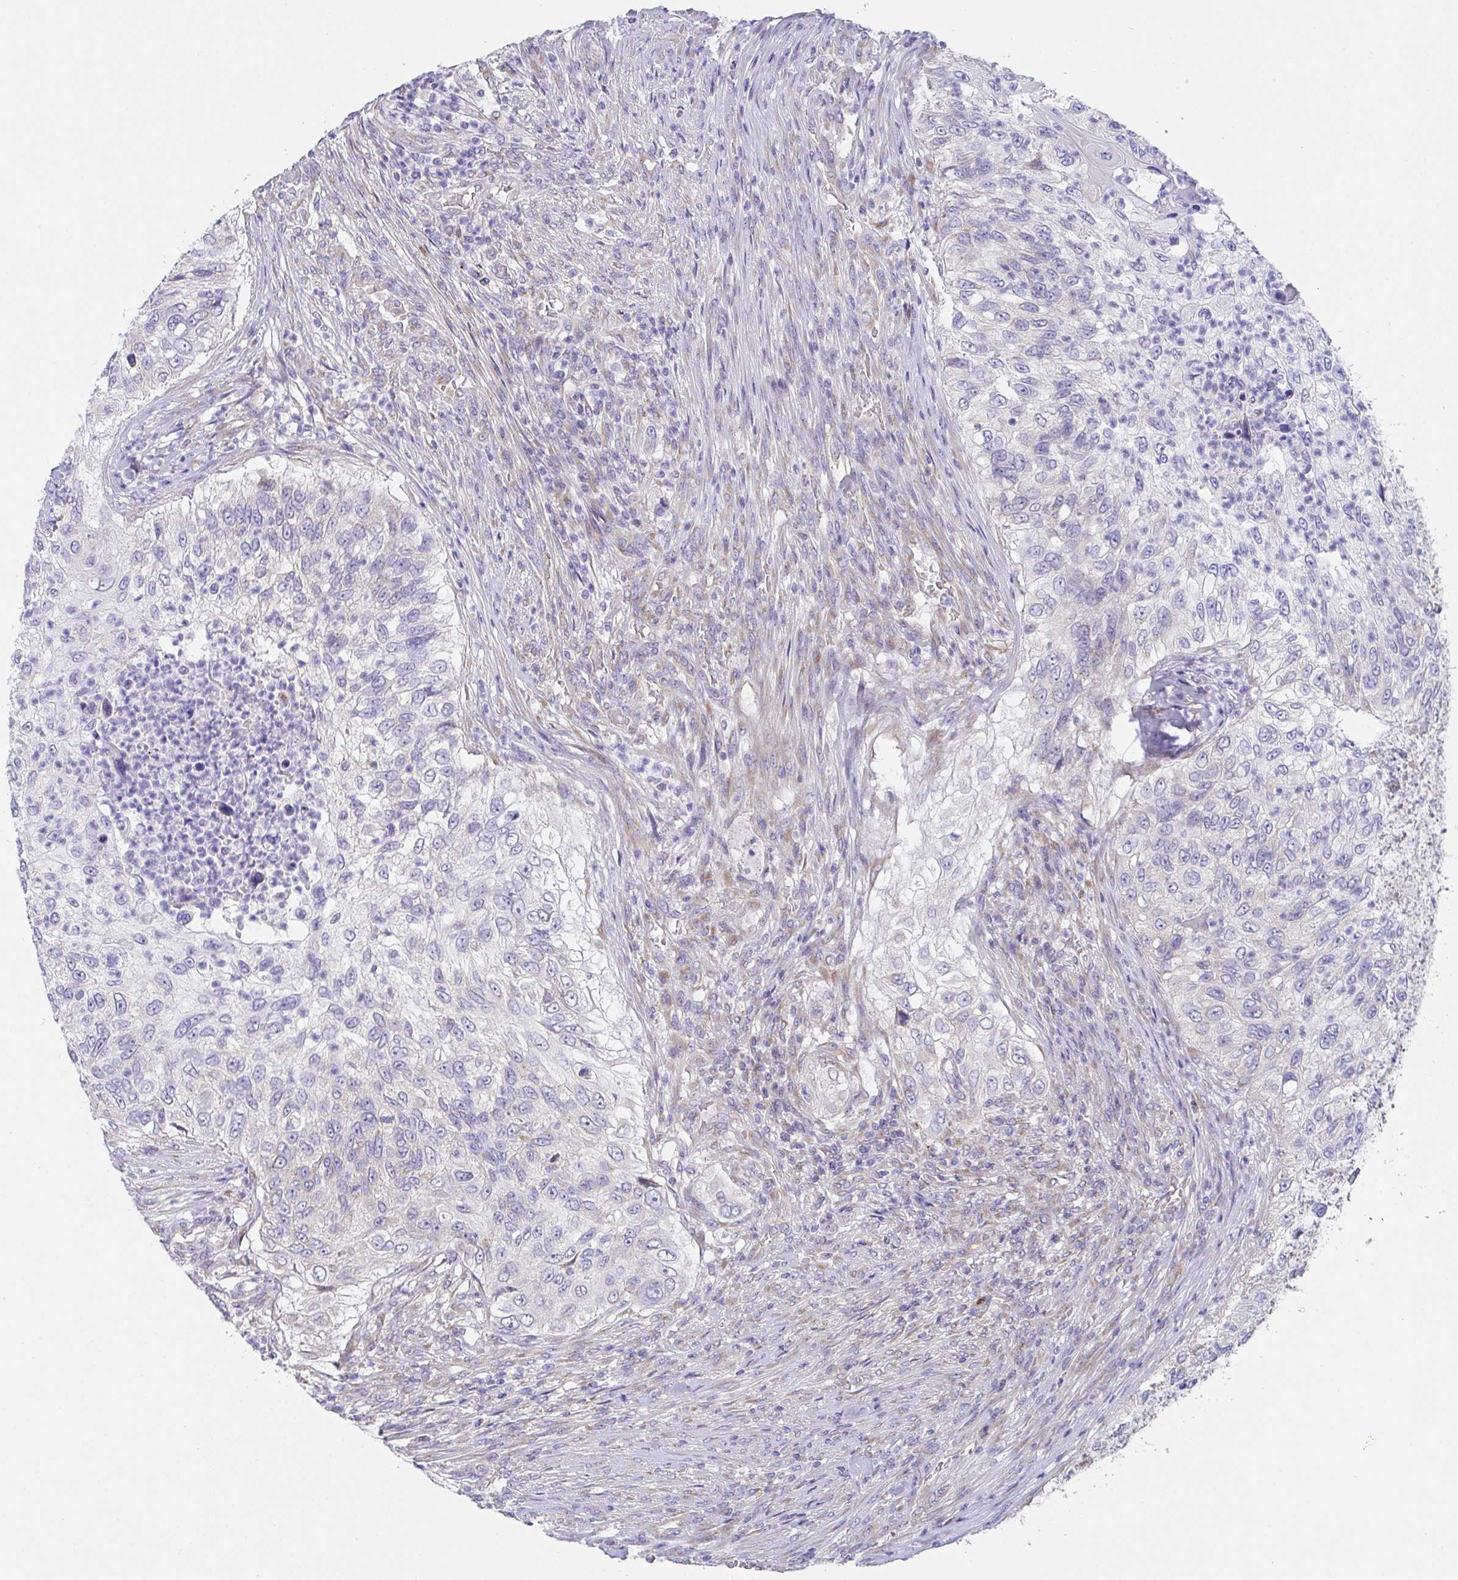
{"staining": {"intensity": "negative", "quantity": "none", "location": "none"}, "tissue": "urothelial cancer", "cell_type": "Tumor cells", "image_type": "cancer", "snomed": [{"axis": "morphology", "description": "Urothelial carcinoma, High grade"}, {"axis": "topography", "description": "Urinary bladder"}], "caption": "Tumor cells show no significant protein staining in urothelial cancer.", "gene": "MIA3", "patient": {"sex": "female", "age": 60}}